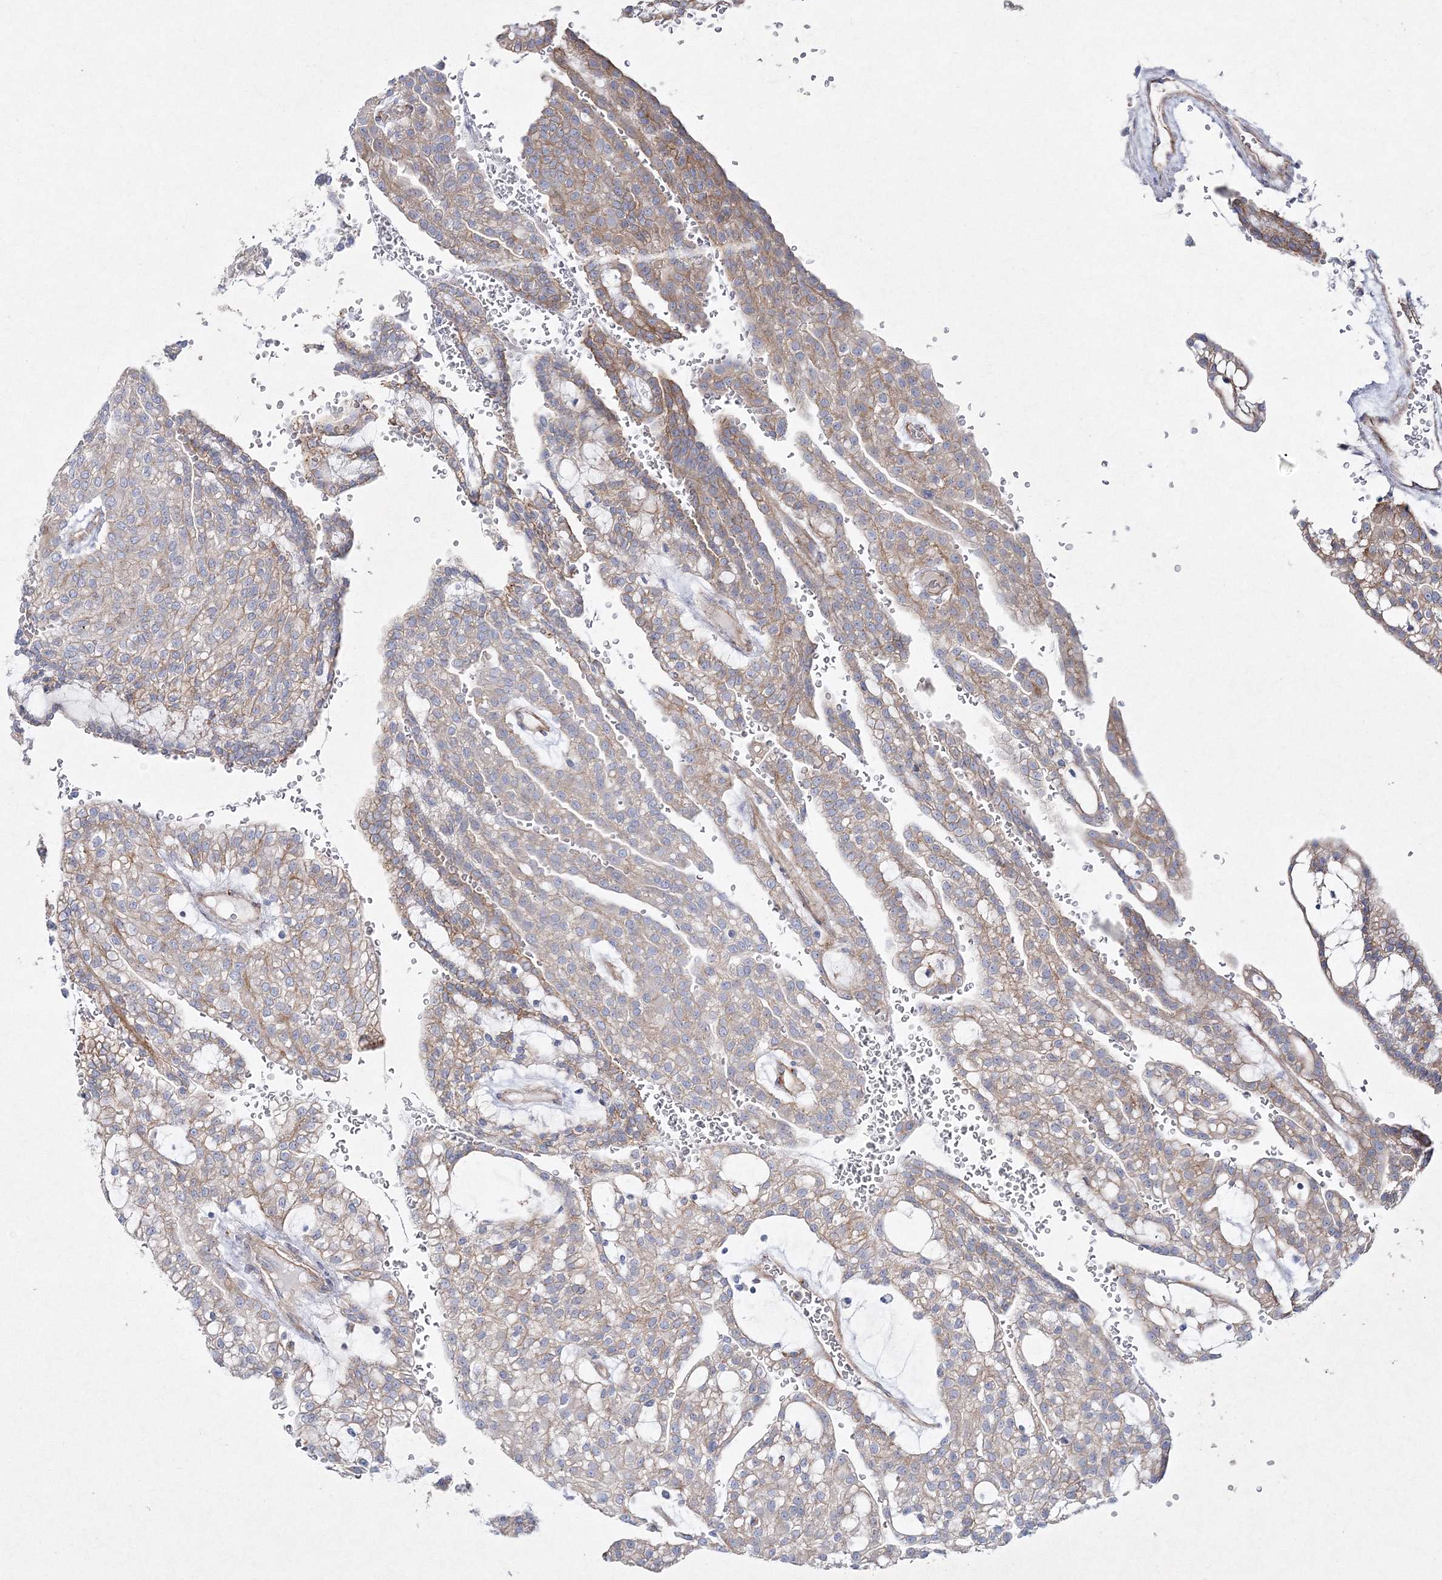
{"staining": {"intensity": "moderate", "quantity": "25%-75%", "location": "cytoplasmic/membranous"}, "tissue": "renal cancer", "cell_type": "Tumor cells", "image_type": "cancer", "snomed": [{"axis": "morphology", "description": "Adenocarcinoma, NOS"}, {"axis": "topography", "description": "Kidney"}], "caption": "IHC (DAB (3,3'-diaminobenzidine)) staining of renal adenocarcinoma demonstrates moderate cytoplasmic/membranous protein staining in approximately 25%-75% of tumor cells.", "gene": "NAA40", "patient": {"sex": "male", "age": 63}}